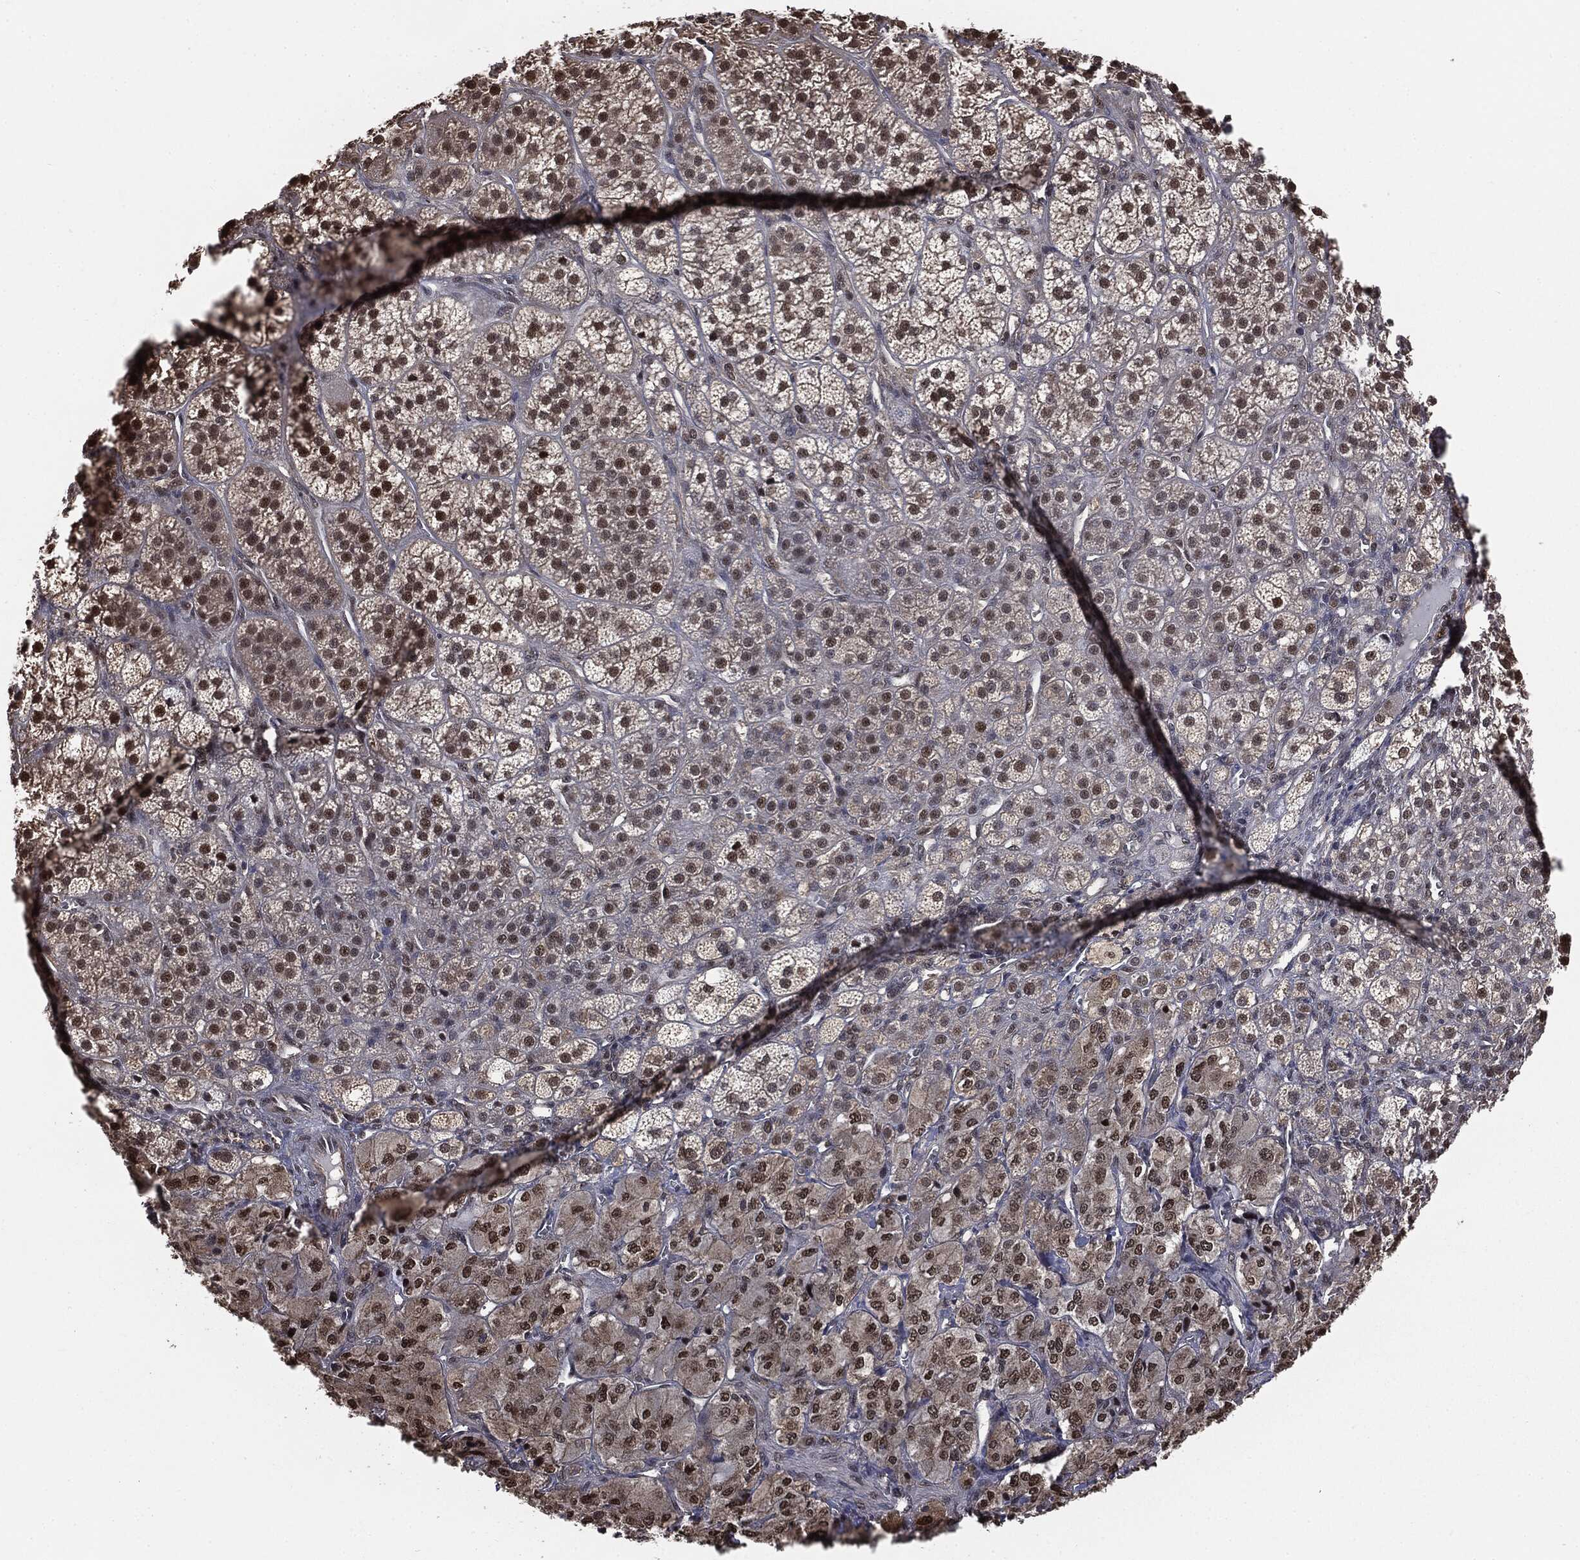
{"staining": {"intensity": "strong", "quantity": "25%-75%", "location": "nuclear"}, "tissue": "adrenal gland", "cell_type": "Glandular cells", "image_type": "normal", "snomed": [{"axis": "morphology", "description": "Normal tissue, NOS"}, {"axis": "topography", "description": "Adrenal gland"}], "caption": "IHC micrograph of normal adrenal gland: human adrenal gland stained using immunohistochemistry (IHC) shows high levels of strong protein expression localized specifically in the nuclear of glandular cells, appearing as a nuclear brown color.", "gene": "SHLD2", "patient": {"sex": "female", "age": 60}}